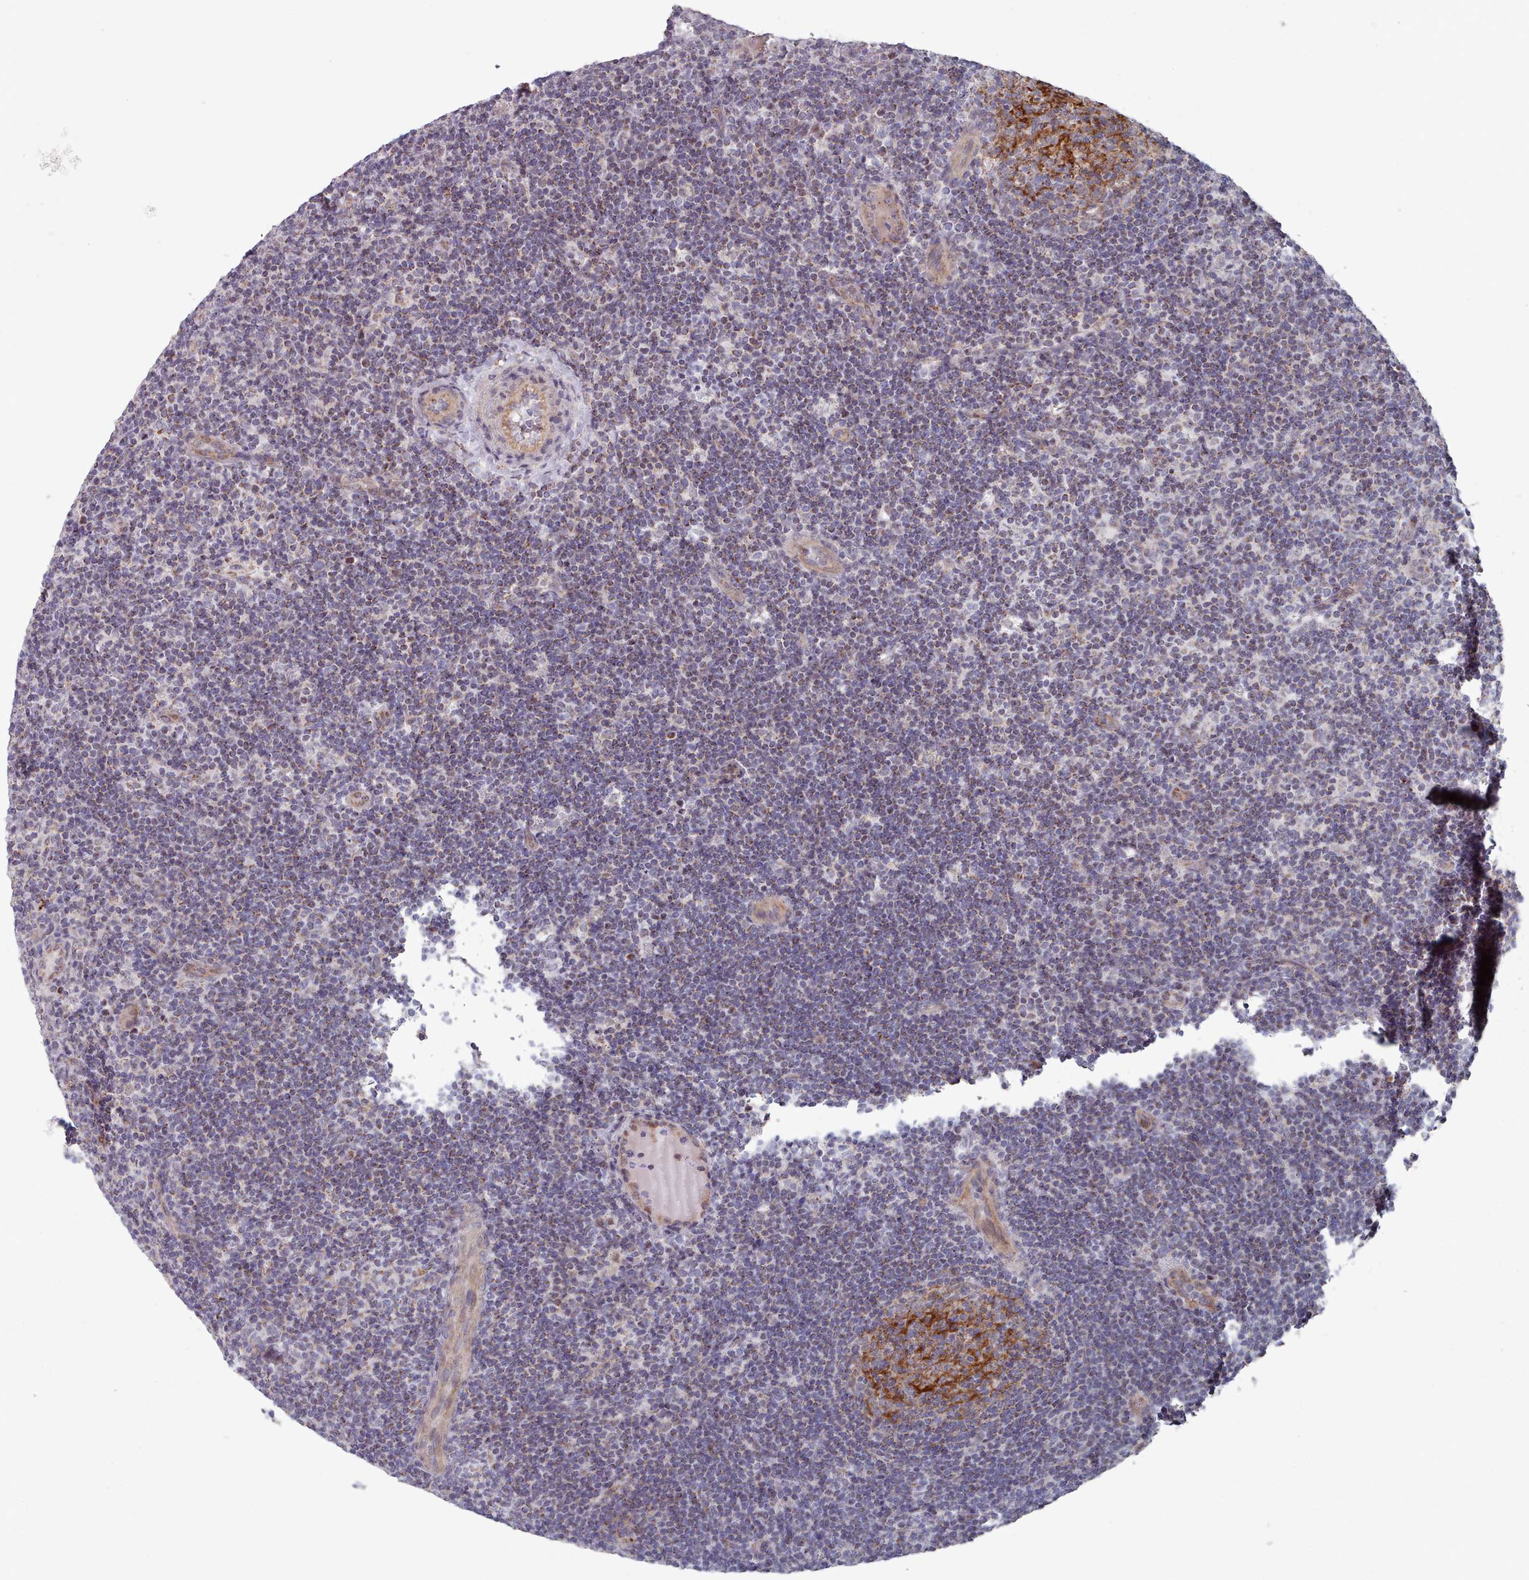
{"staining": {"intensity": "negative", "quantity": "none", "location": "none"}, "tissue": "lymphoma", "cell_type": "Tumor cells", "image_type": "cancer", "snomed": [{"axis": "morphology", "description": "Hodgkin's disease, NOS"}, {"axis": "topography", "description": "Lymph node"}], "caption": "Hodgkin's disease was stained to show a protein in brown. There is no significant positivity in tumor cells.", "gene": "TRARG1", "patient": {"sex": "female", "age": 57}}